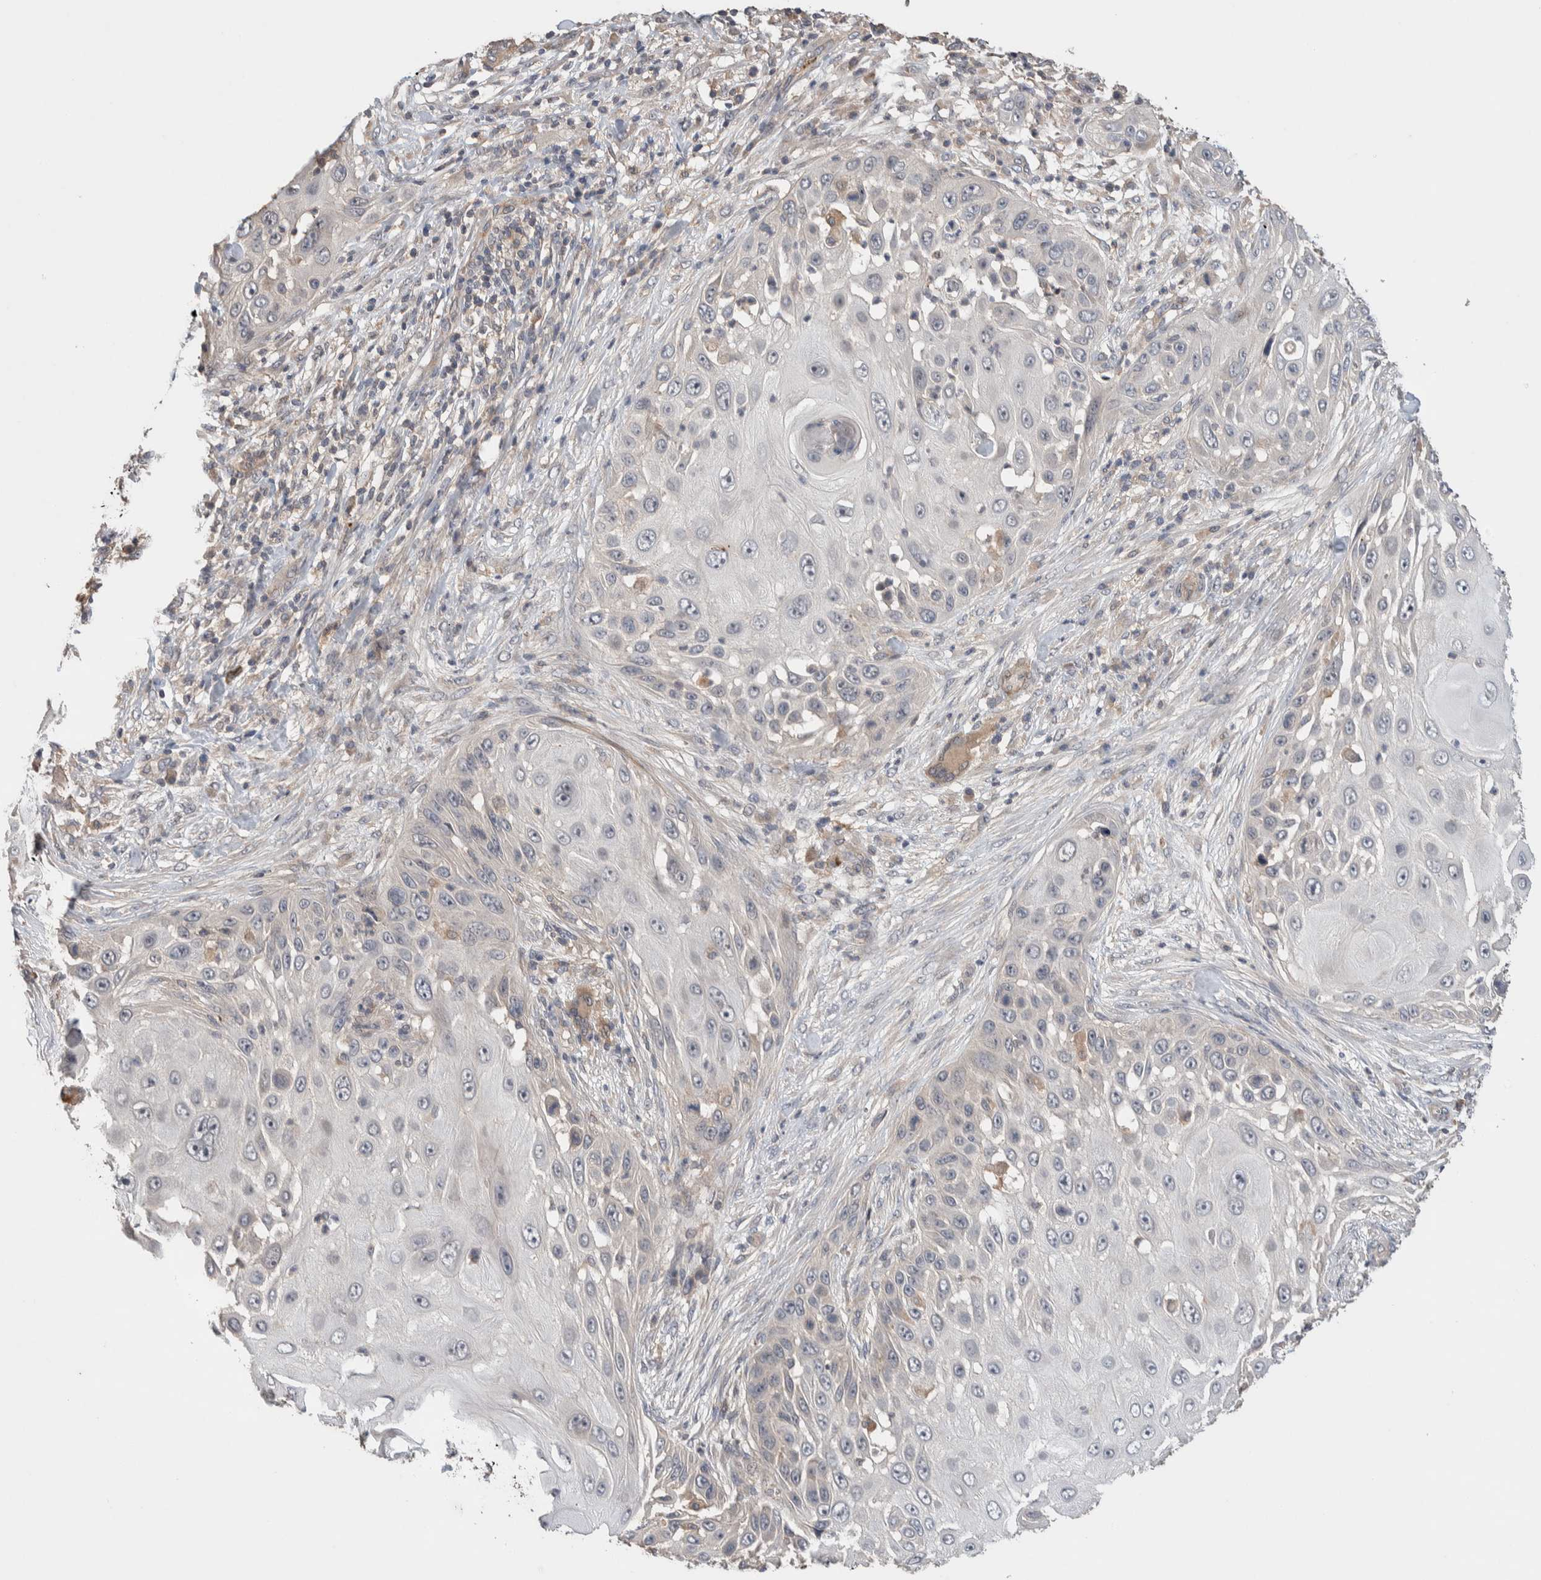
{"staining": {"intensity": "negative", "quantity": "none", "location": "none"}, "tissue": "skin cancer", "cell_type": "Tumor cells", "image_type": "cancer", "snomed": [{"axis": "morphology", "description": "Squamous cell carcinoma, NOS"}, {"axis": "topography", "description": "Skin"}], "caption": "Immunohistochemical staining of skin cancer (squamous cell carcinoma) displays no significant positivity in tumor cells.", "gene": "WDR91", "patient": {"sex": "female", "age": 44}}